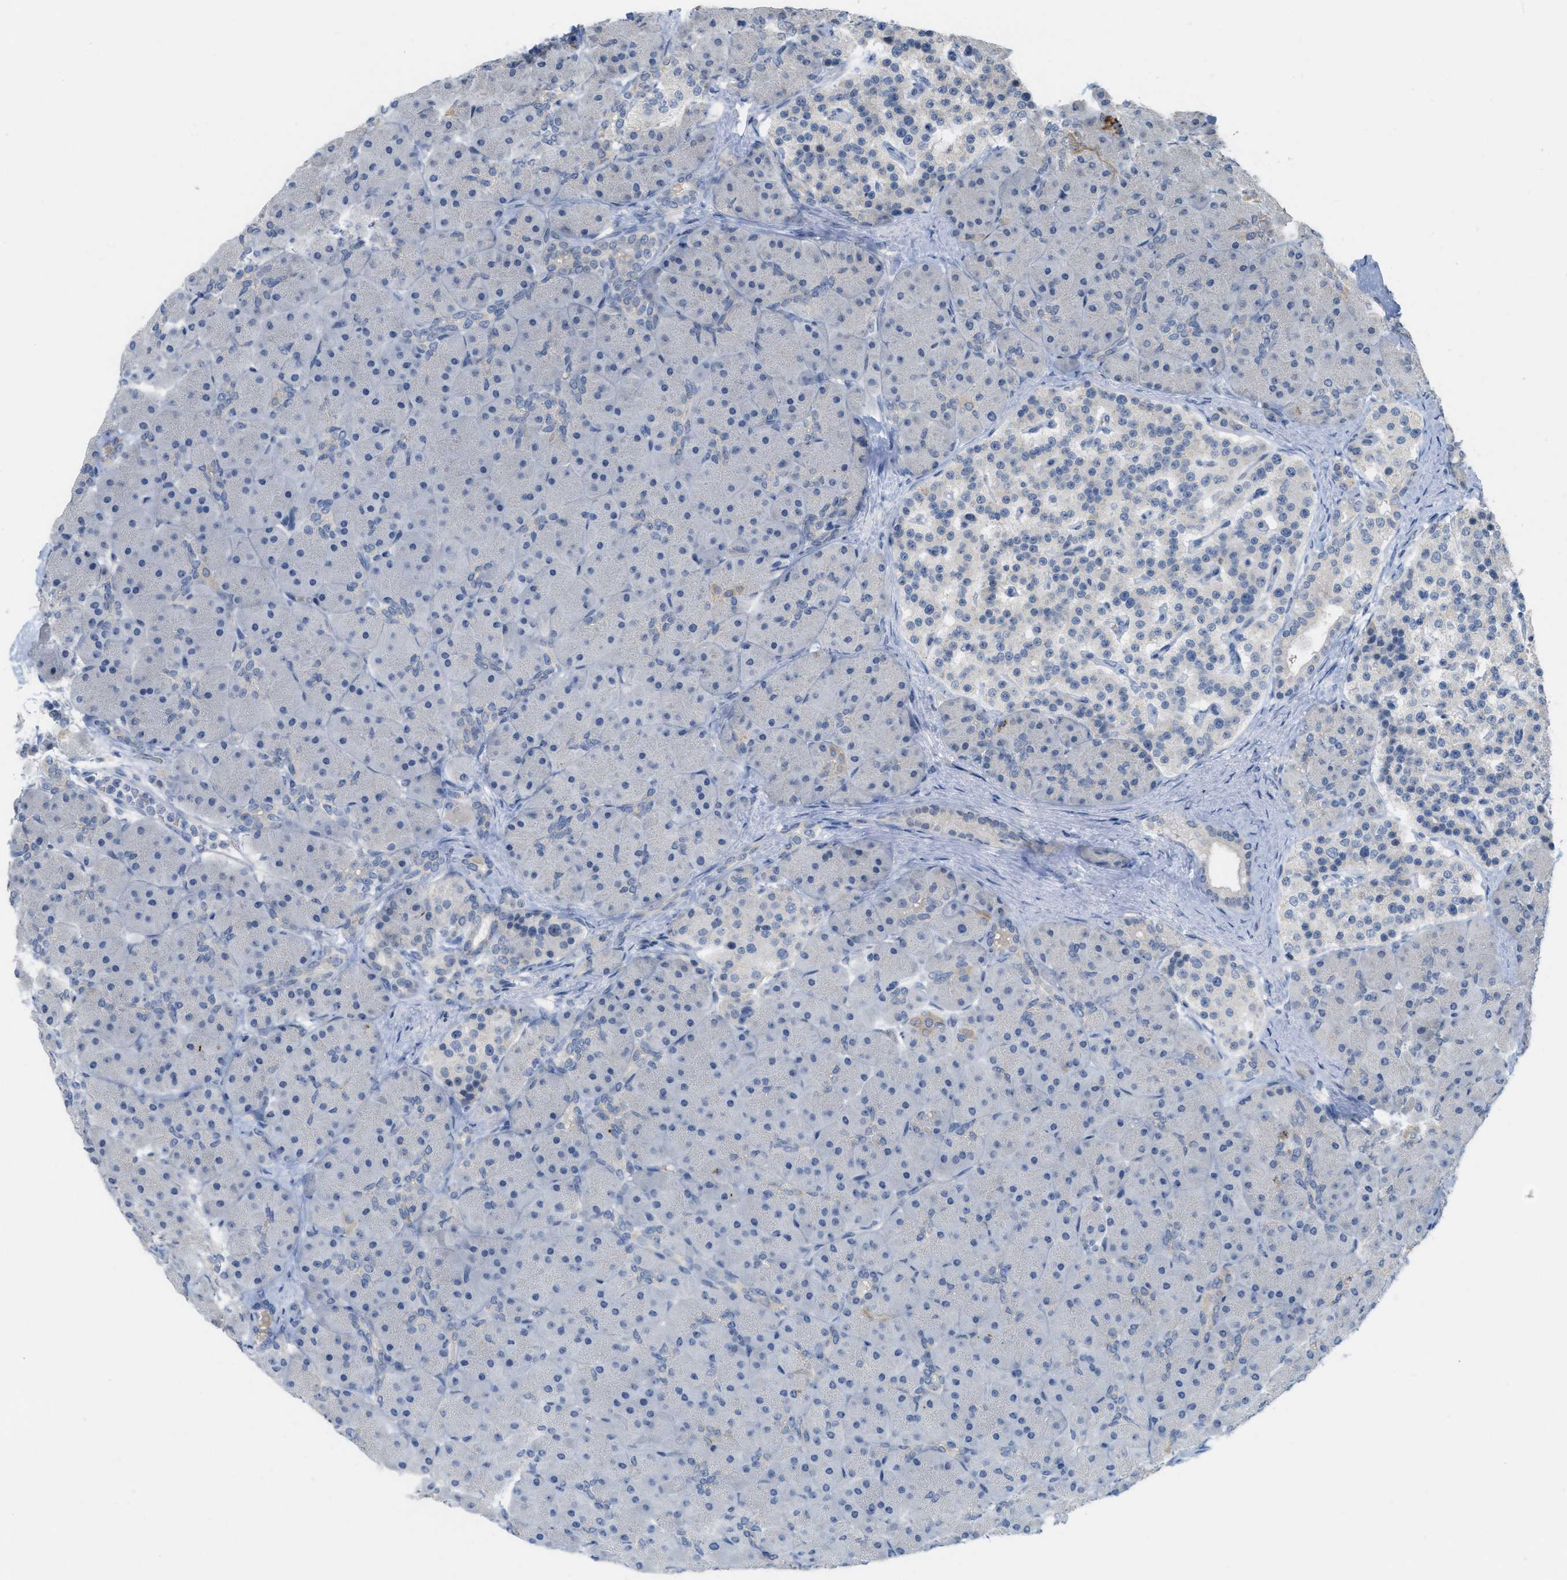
{"staining": {"intensity": "negative", "quantity": "none", "location": "none"}, "tissue": "pancreas", "cell_type": "Exocrine glandular cells", "image_type": "normal", "snomed": [{"axis": "morphology", "description": "Normal tissue, NOS"}, {"axis": "topography", "description": "Pancreas"}], "caption": "This photomicrograph is of unremarkable pancreas stained with immunohistochemistry to label a protein in brown with the nuclei are counter-stained blue. There is no expression in exocrine glandular cells.", "gene": "TXNDC2", "patient": {"sex": "male", "age": 66}}